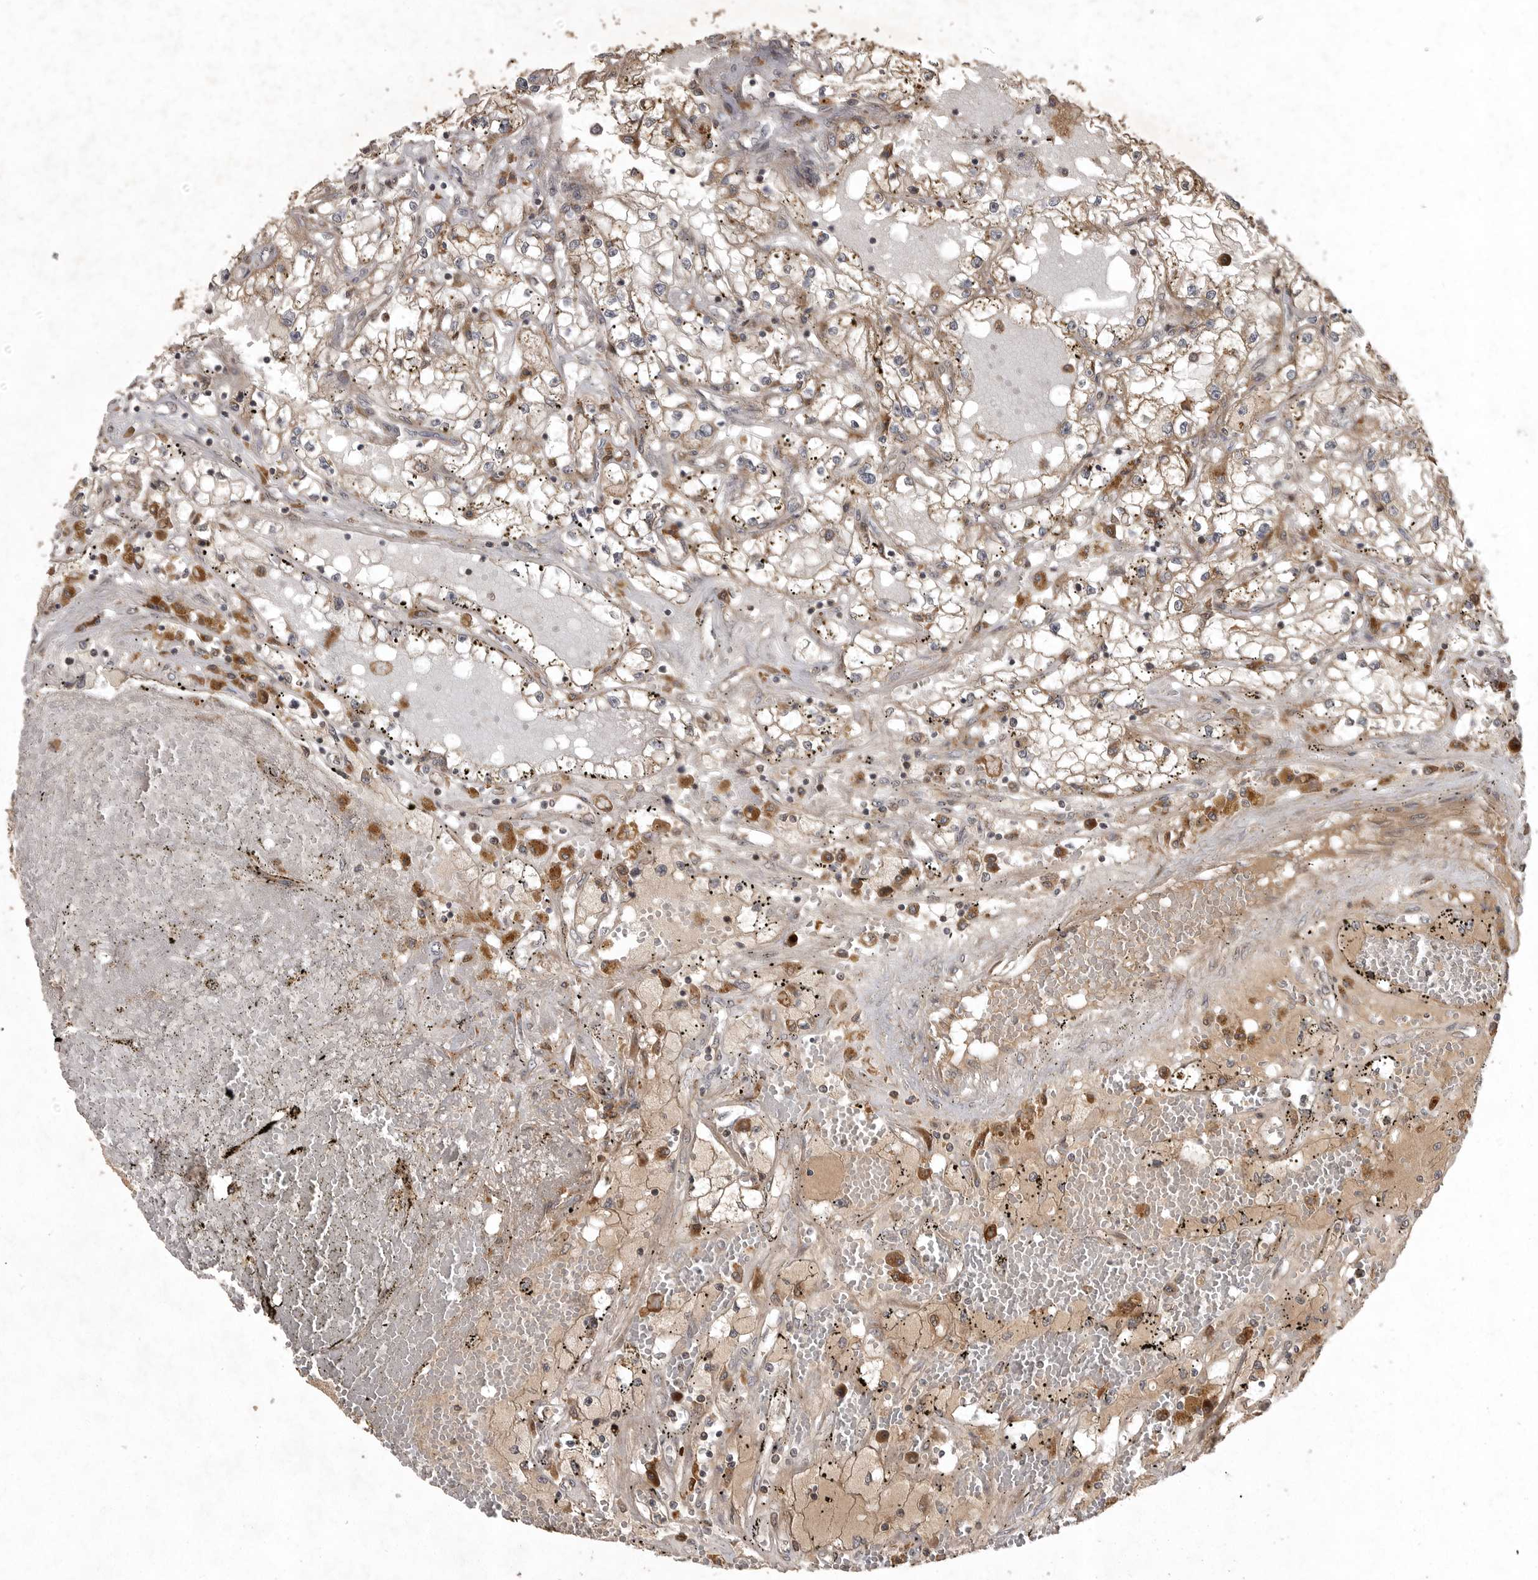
{"staining": {"intensity": "moderate", "quantity": "<25%", "location": "cytoplasmic/membranous"}, "tissue": "renal cancer", "cell_type": "Tumor cells", "image_type": "cancer", "snomed": [{"axis": "morphology", "description": "Adenocarcinoma, NOS"}, {"axis": "topography", "description": "Kidney"}], "caption": "This is a photomicrograph of immunohistochemistry staining of adenocarcinoma (renal), which shows moderate staining in the cytoplasmic/membranous of tumor cells.", "gene": "GPR31", "patient": {"sex": "male", "age": 56}}